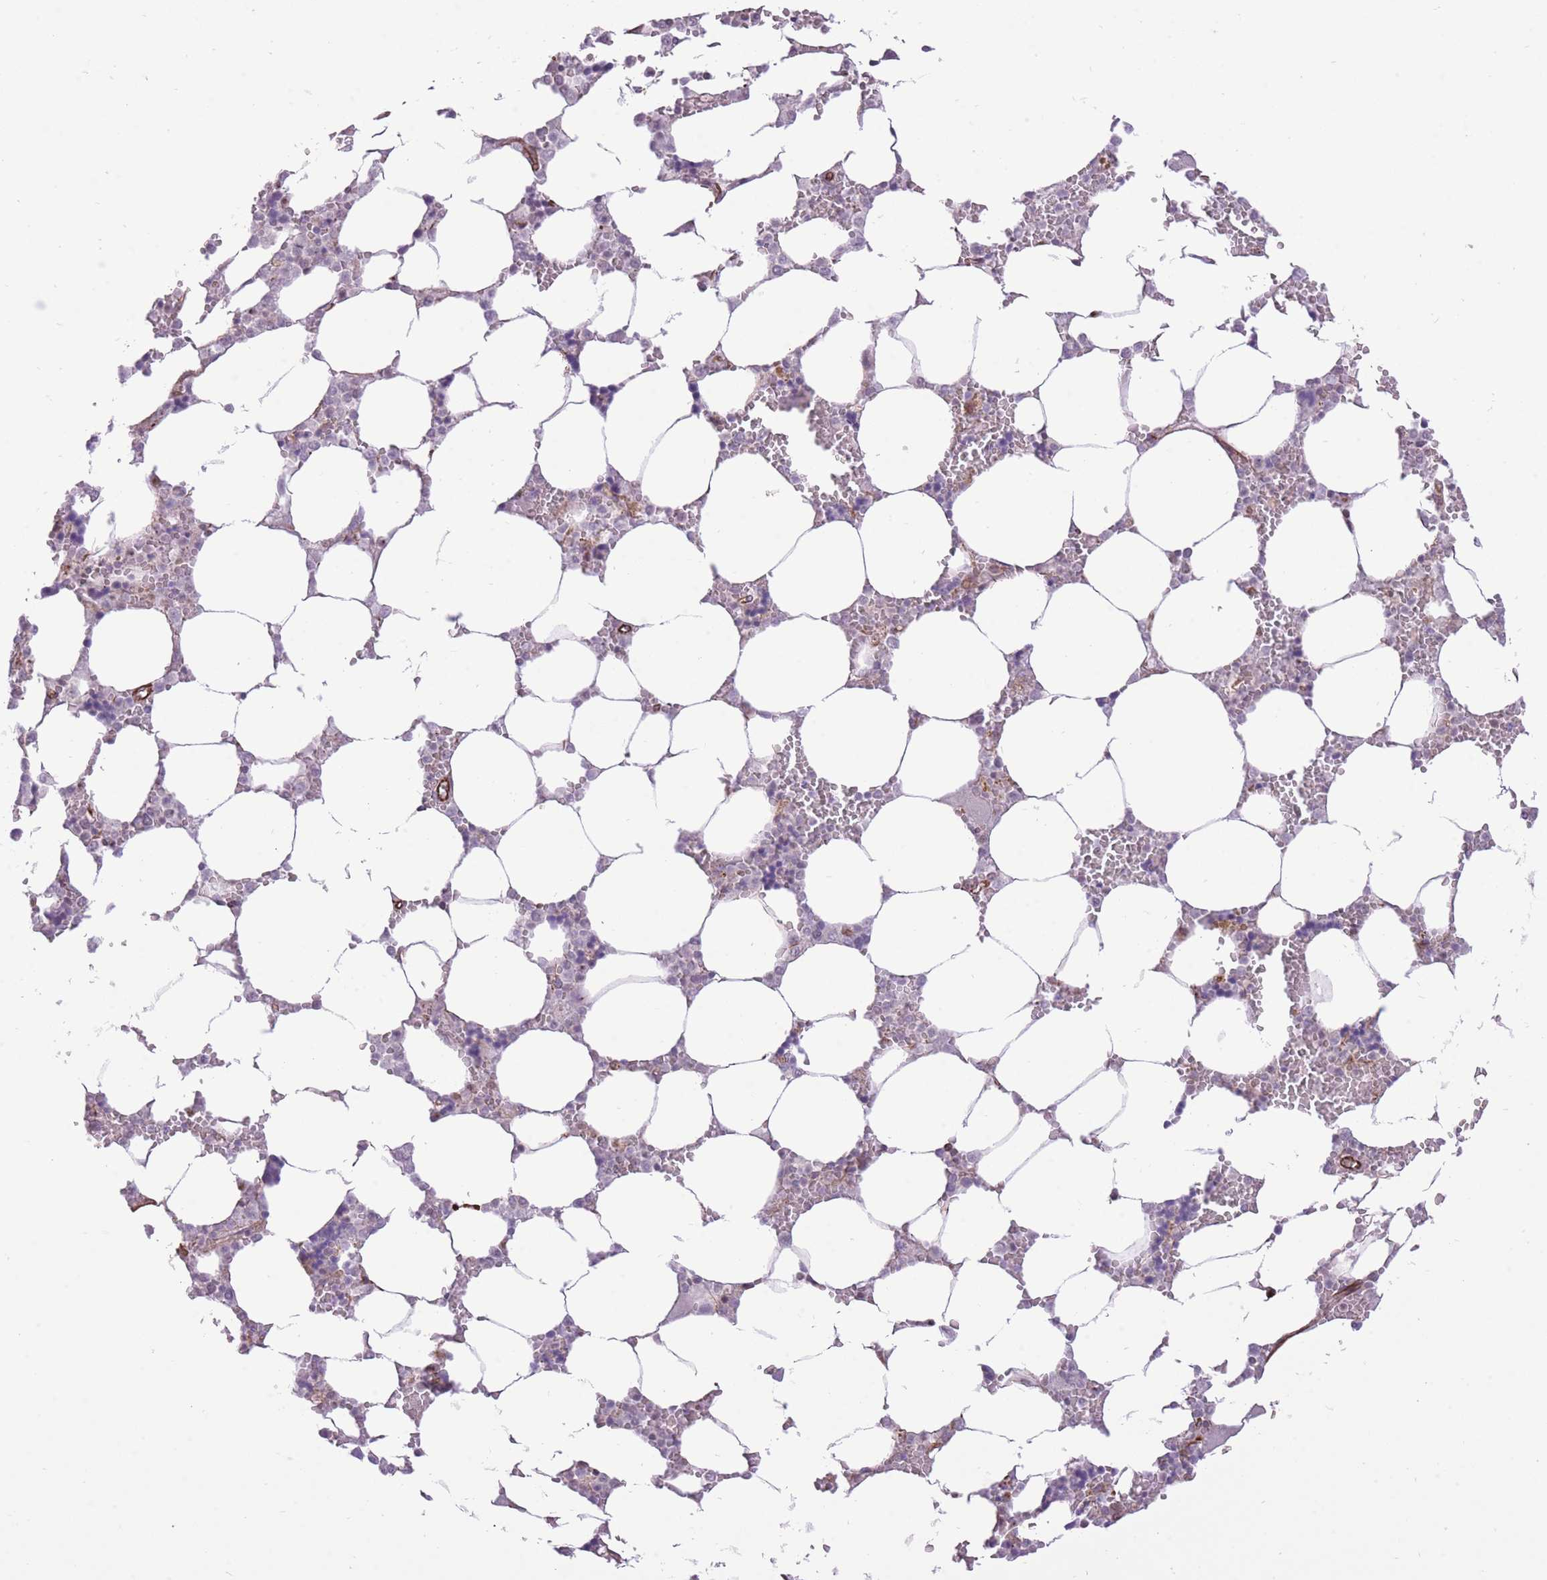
{"staining": {"intensity": "weak", "quantity": "<25%", "location": "nuclear"}, "tissue": "bone marrow", "cell_type": "Hematopoietic cells", "image_type": "normal", "snomed": [{"axis": "morphology", "description": "Normal tissue, NOS"}, {"axis": "topography", "description": "Bone marrow"}], "caption": "Human bone marrow stained for a protein using immunohistochemistry displays no positivity in hematopoietic cells.", "gene": "ELL", "patient": {"sex": "male", "age": 64}}